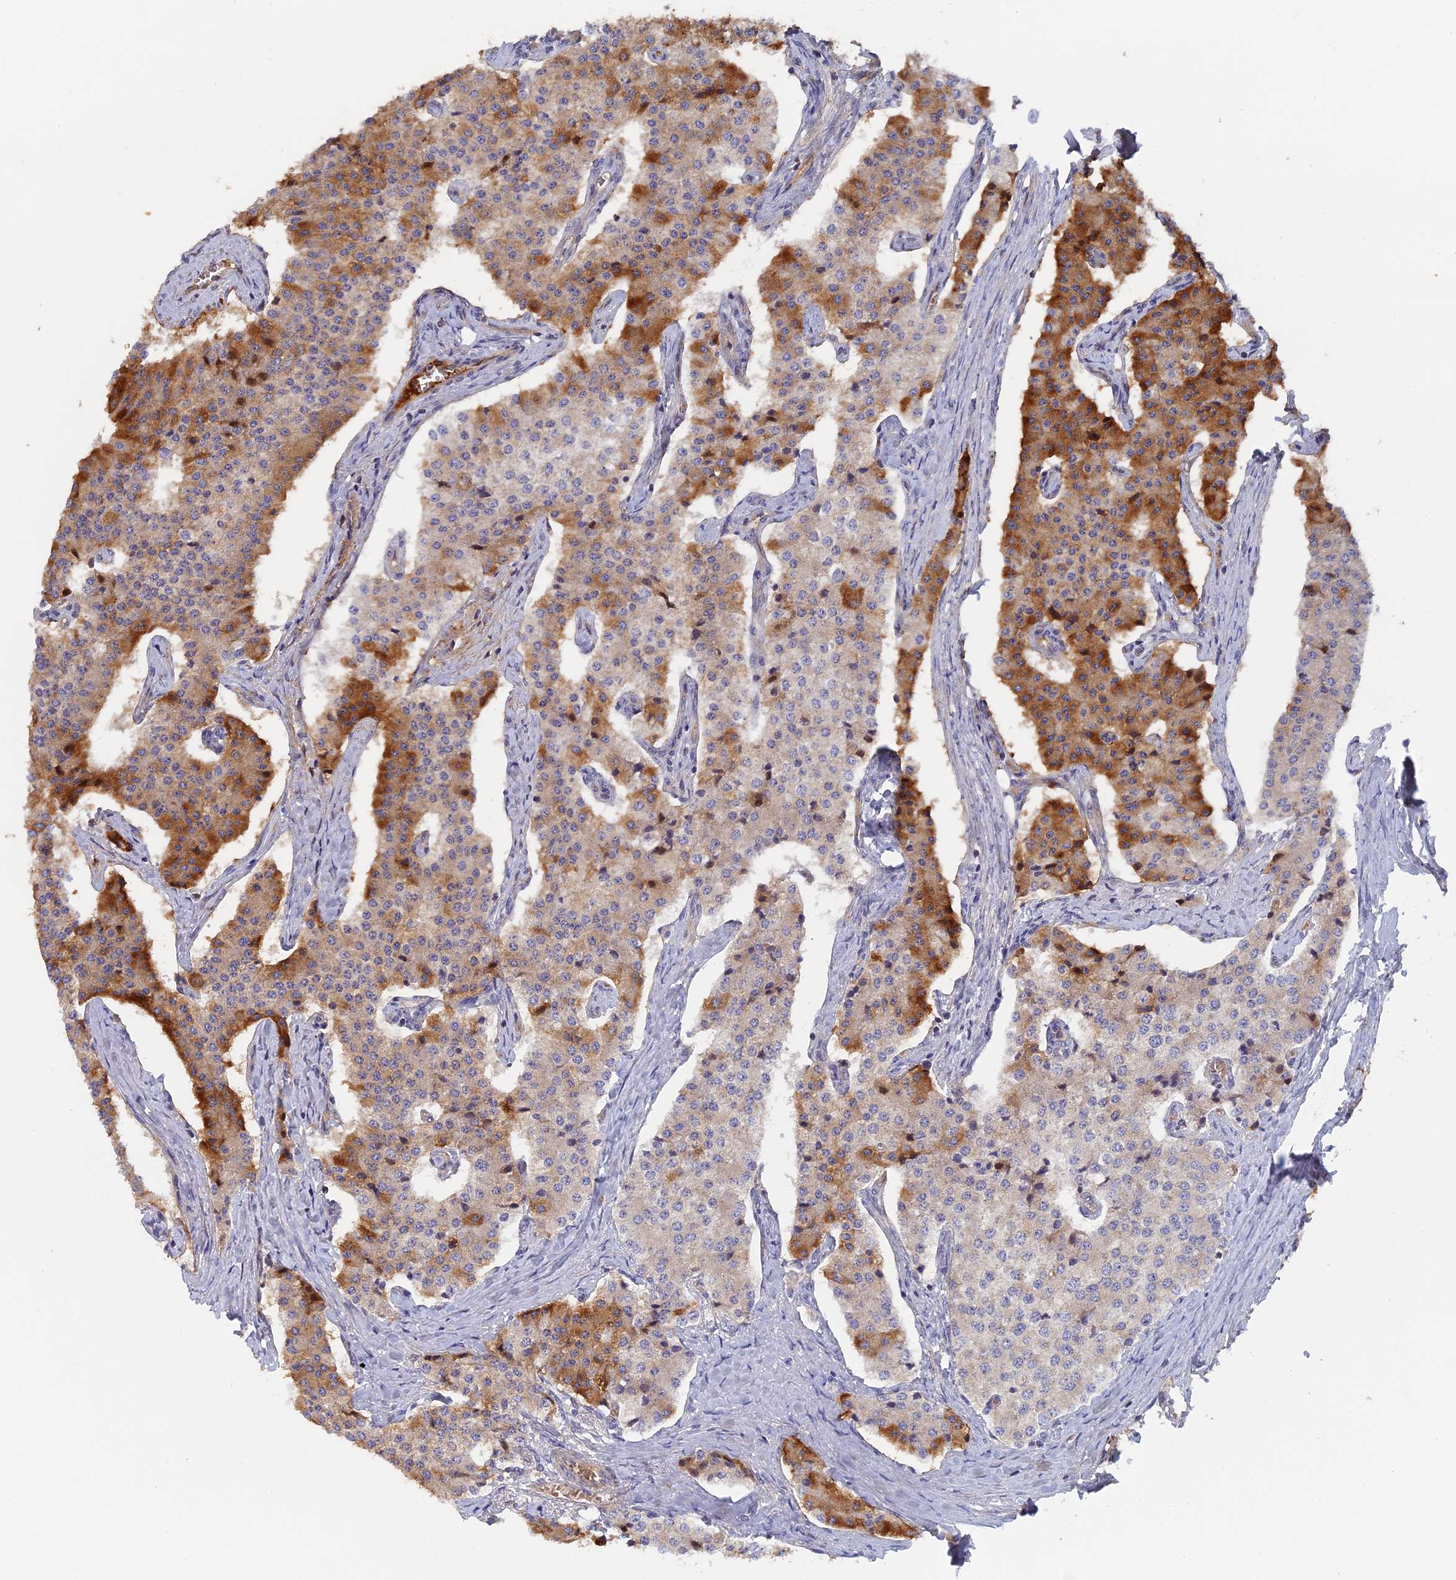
{"staining": {"intensity": "strong", "quantity": "<25%", "location": "cytoplasmic/membranous"}, "tissue": "carcinoid", "cell_type": "Tumor cells", "image_type": "cancer", "snomed": [{"axis": "morphology", "description": "Carcinoid, malignant, NOS"}, {"axis": "topography", "description": "Colon"}], "caption": "A photomicrograph of carcinoid (malignant) stained for a protein exhibits strong cytoplasmic/membranous brown staining in tumor cells. Immunohistochemistry (ihc) stains the protein in brown and the nuclei are stained blue.", "gene": "FAM98C", "patient": {"sex": "female", "age": 52}}